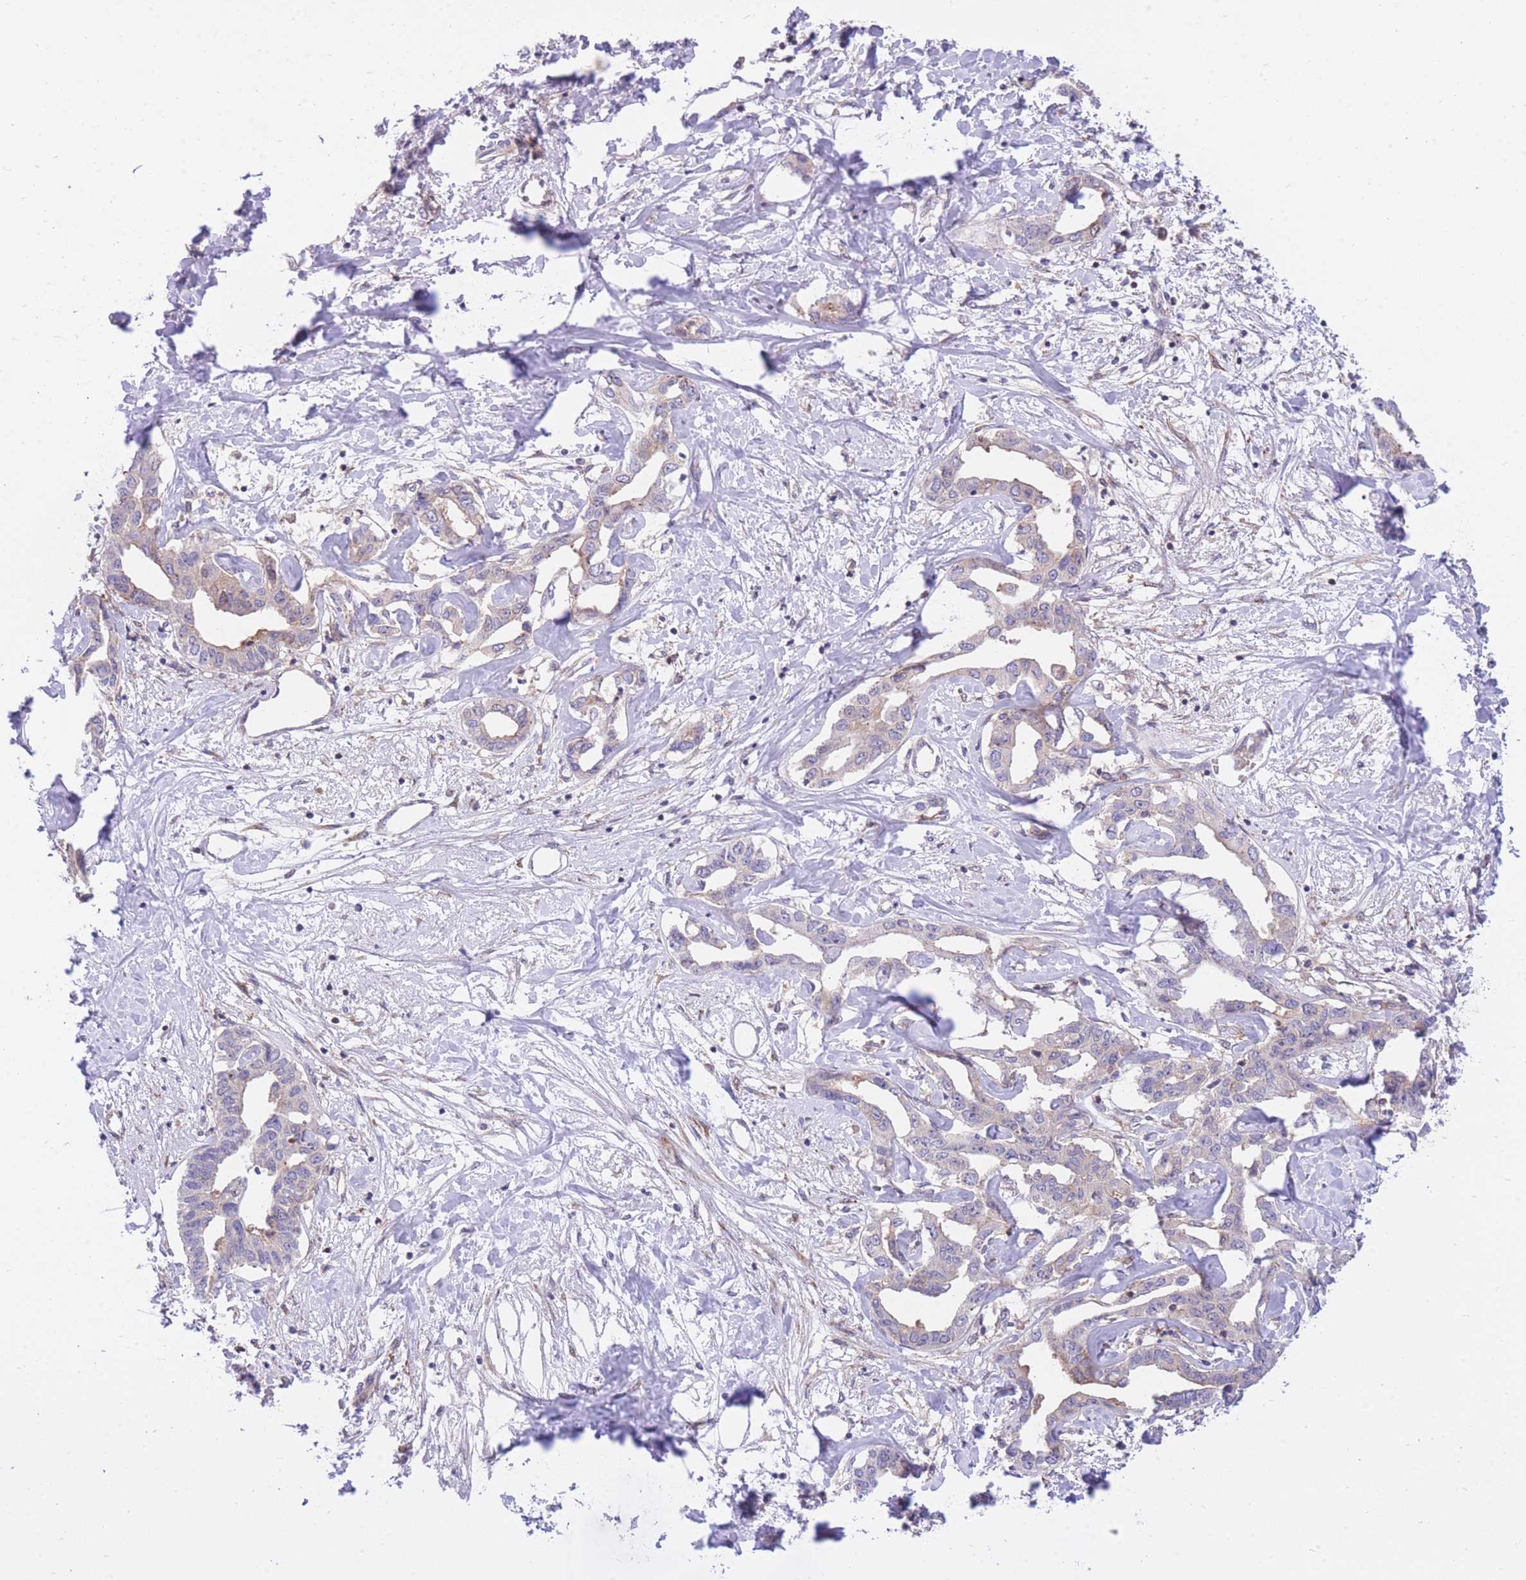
{"staining": {"intensity": "weak", "quantity": "<25%", "location": "cytoplasmic/membranous"}, "tissue": "liver cancer", "cell_type": "Tumor cells", "image_type": "cancer", "snomed": [{"axis": "morphology", "description": "Cholangiocarcinoma"}, {"axis": "topography", "description": "Liver"}], "caption": "IHC of cholangiocarcinoma (liver) exhibits no staining in tumor cells.", "gene": "EIF2B2", "patient": {"sex": "male", "age": 59}}